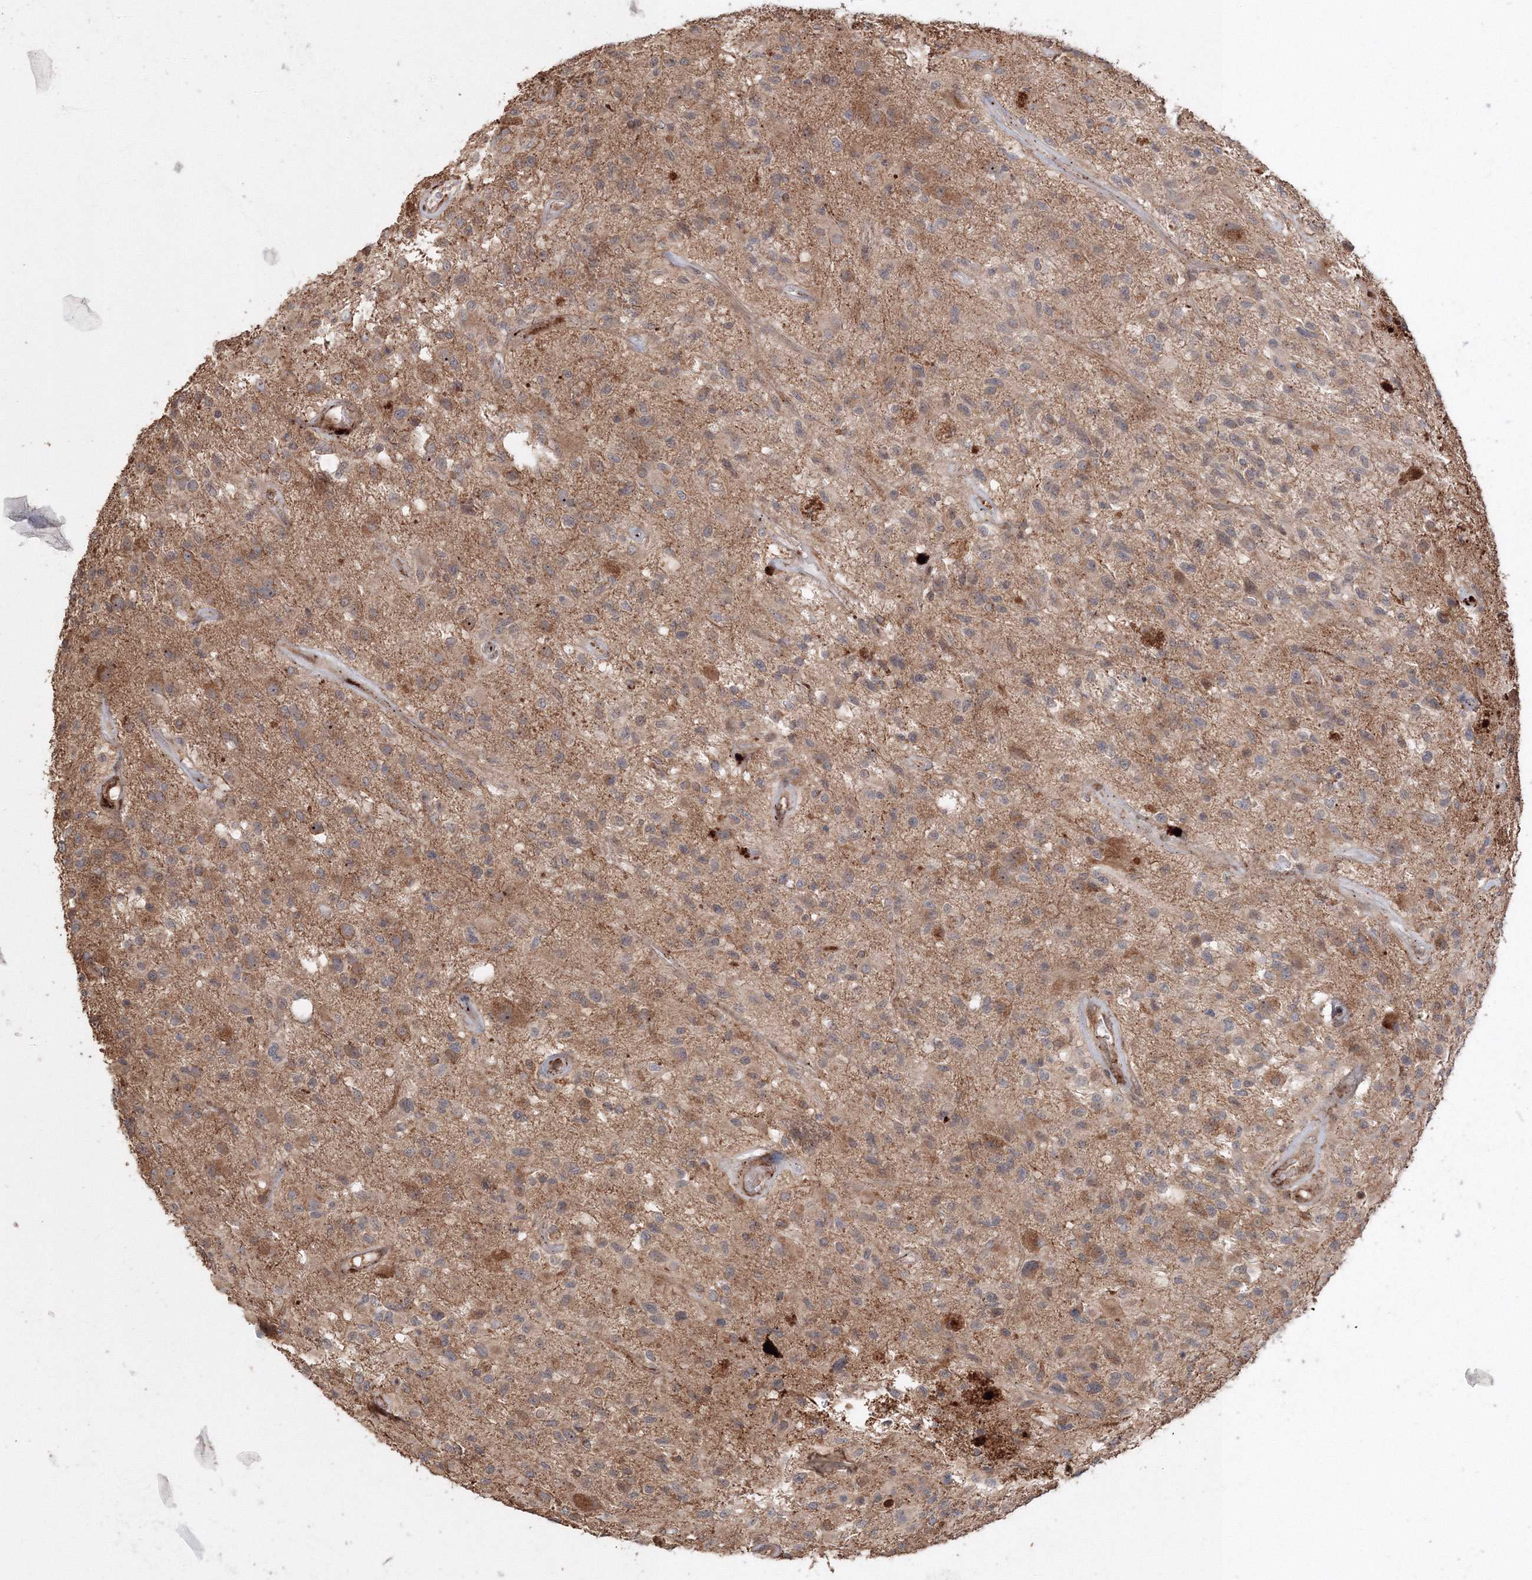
{"staining": {"intensity": "weak", "quantity": "<25%", "location": "cytoplasmic/membranous"}, "tissue": "glioma", "cell_type": "Tumor cells", "image_type": "cancer", "snomed": [{"axis": "morphology", "description": "Glioma, malignant, High grade"}, {"axis": "morphology", "description": "Glioblastoma, NOS"}, {"axis": "topography", "description": "Brain"}], "caption": "IHC of human glioblastoma reveals no positivity in tumor cells.", "gene": "ANAPC16", "patient": {"sex": "male", "age": 60}}